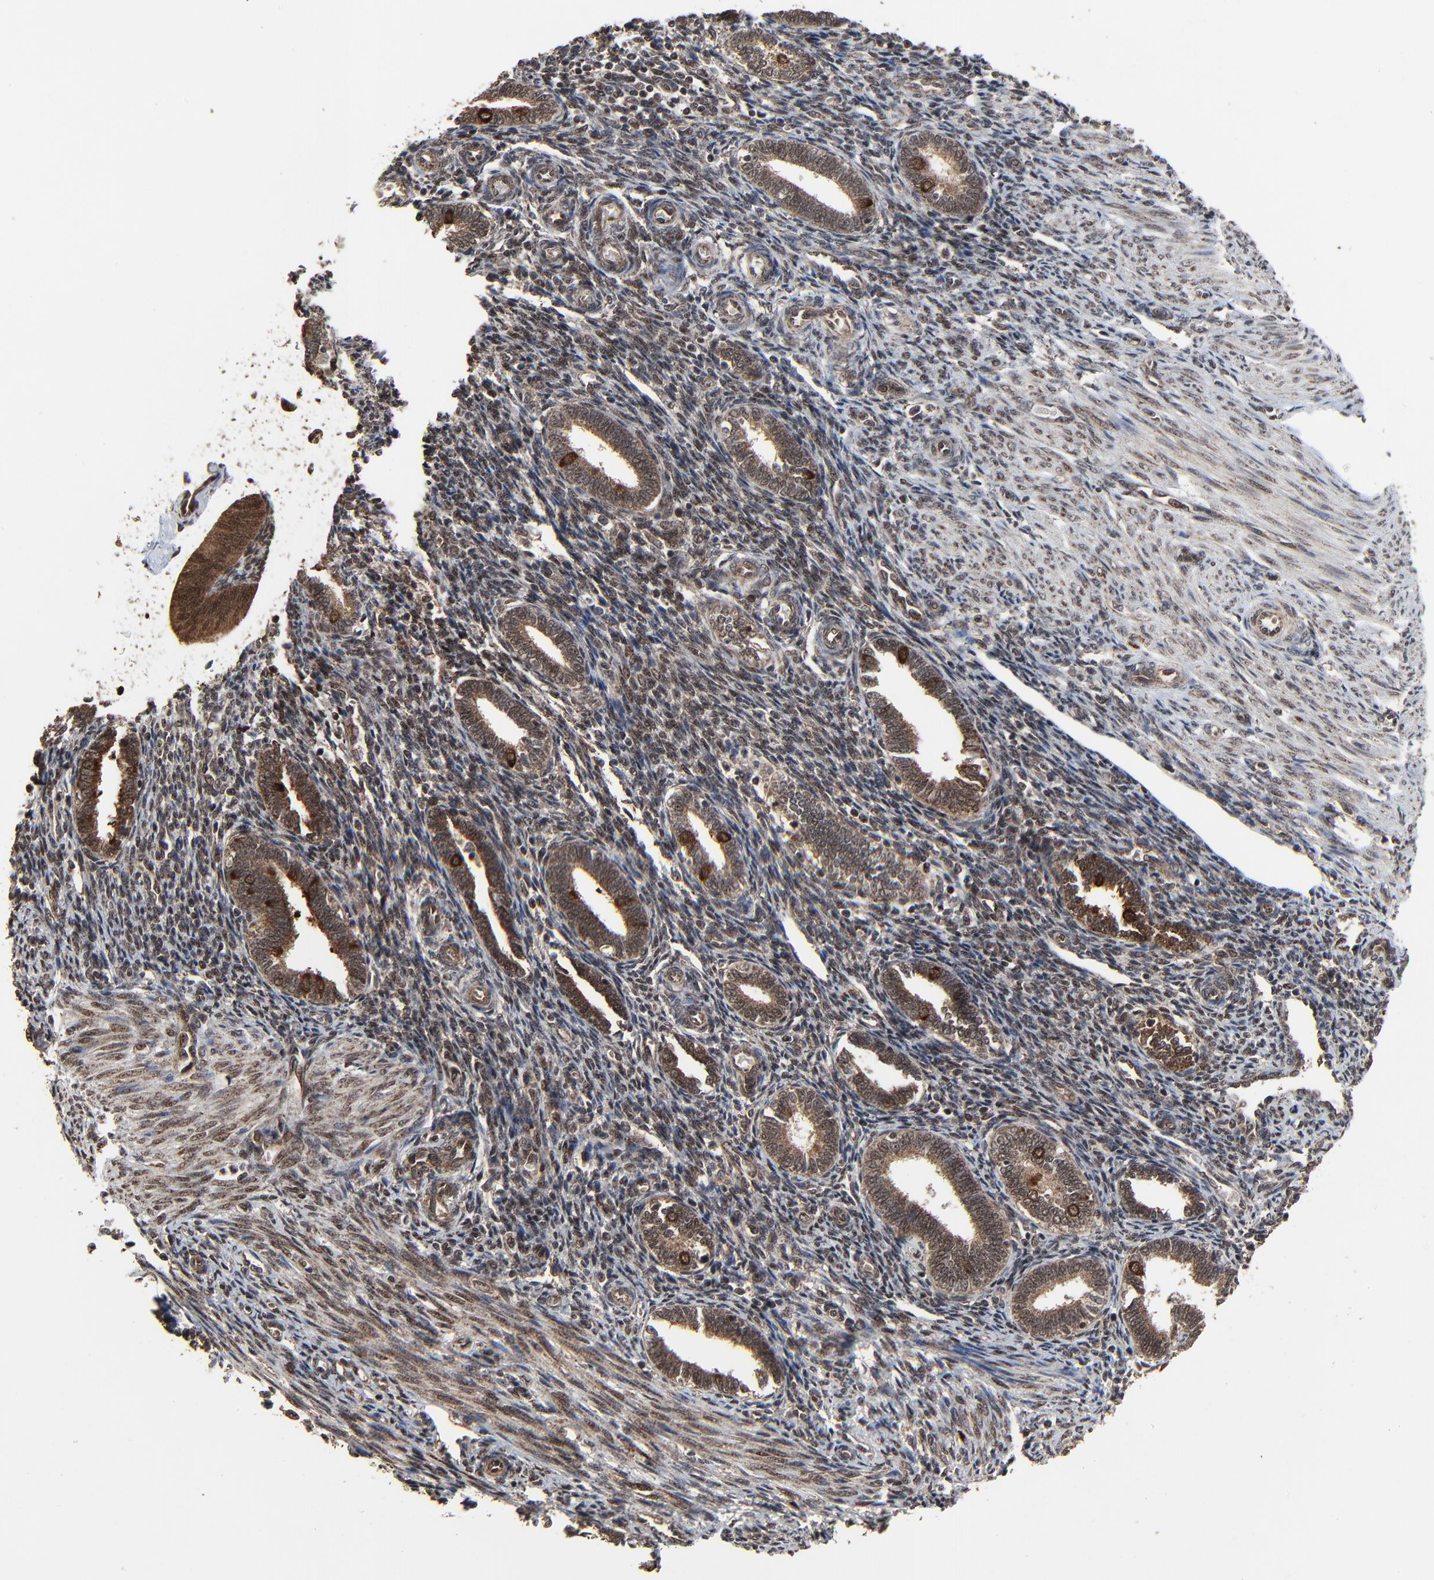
{"staining": {"intensity": "moderate", "quantity": "25%-75%", "location": "nuclear"}, "tissue": "endometrium", "cell_type": "Cells in endometrial stroma", "image_type": "normal", "snomed": [{"axis": "morphology", "description": "Normal tissue, NOS"}, {"axis": "topography", "description": "Endometrium"}], "caption": "The photomicrograph reveals staining of unremarkable endometrium, revealing moderate nuclear protein staining (brown color) within cells in endometrial stroma. The protein of interest is stained brown, and the nuclei are stained in blue (DAB IHC with brightfield microscopy, high magnification).", "gene": "RHOJ", "patient": {"sex": "female", "age": 27}}